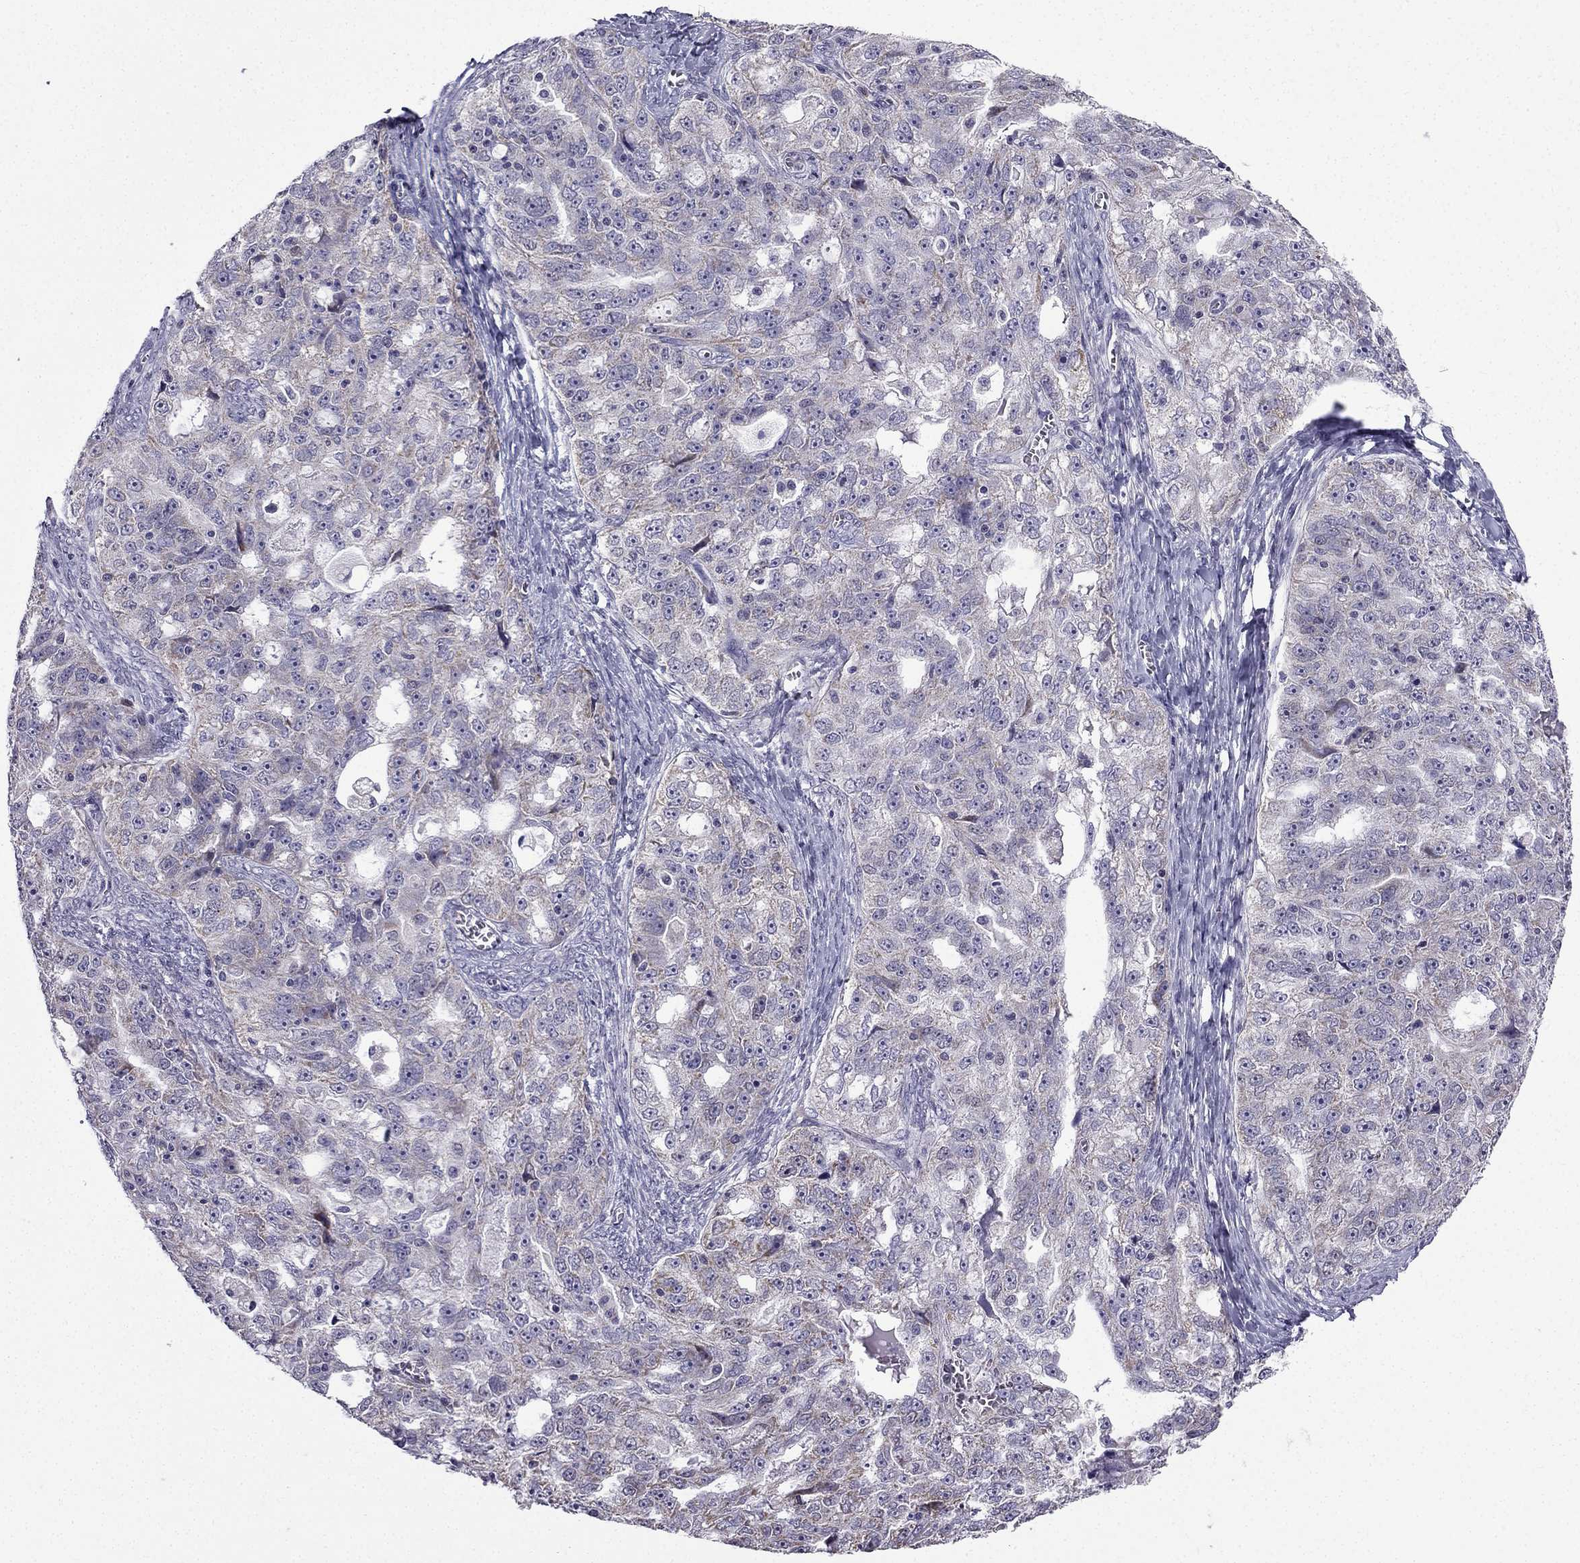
{"staining": {"intensity": "weak", "quantity": ">75%", "location": "cytoplasmic/membranous"}, "tissue": "ovarian cancer", "cell_type": "Tumor cells", "image_type": "cancer", "snomed": [{"axis": "morphology", "description": "Cystadenocarcinoma, serous, NOS"}, {"axis": "topography", "description": "Ovary"}], "caption": "Human ovarian serous cystadenocarcinoma stained with a brown dye displays weak cytoplasmic/membranous positive expression in approximately >75% of tumor cells.", "gene": "SLC6A2", "patient": {"sex": "female", "age": 51}}